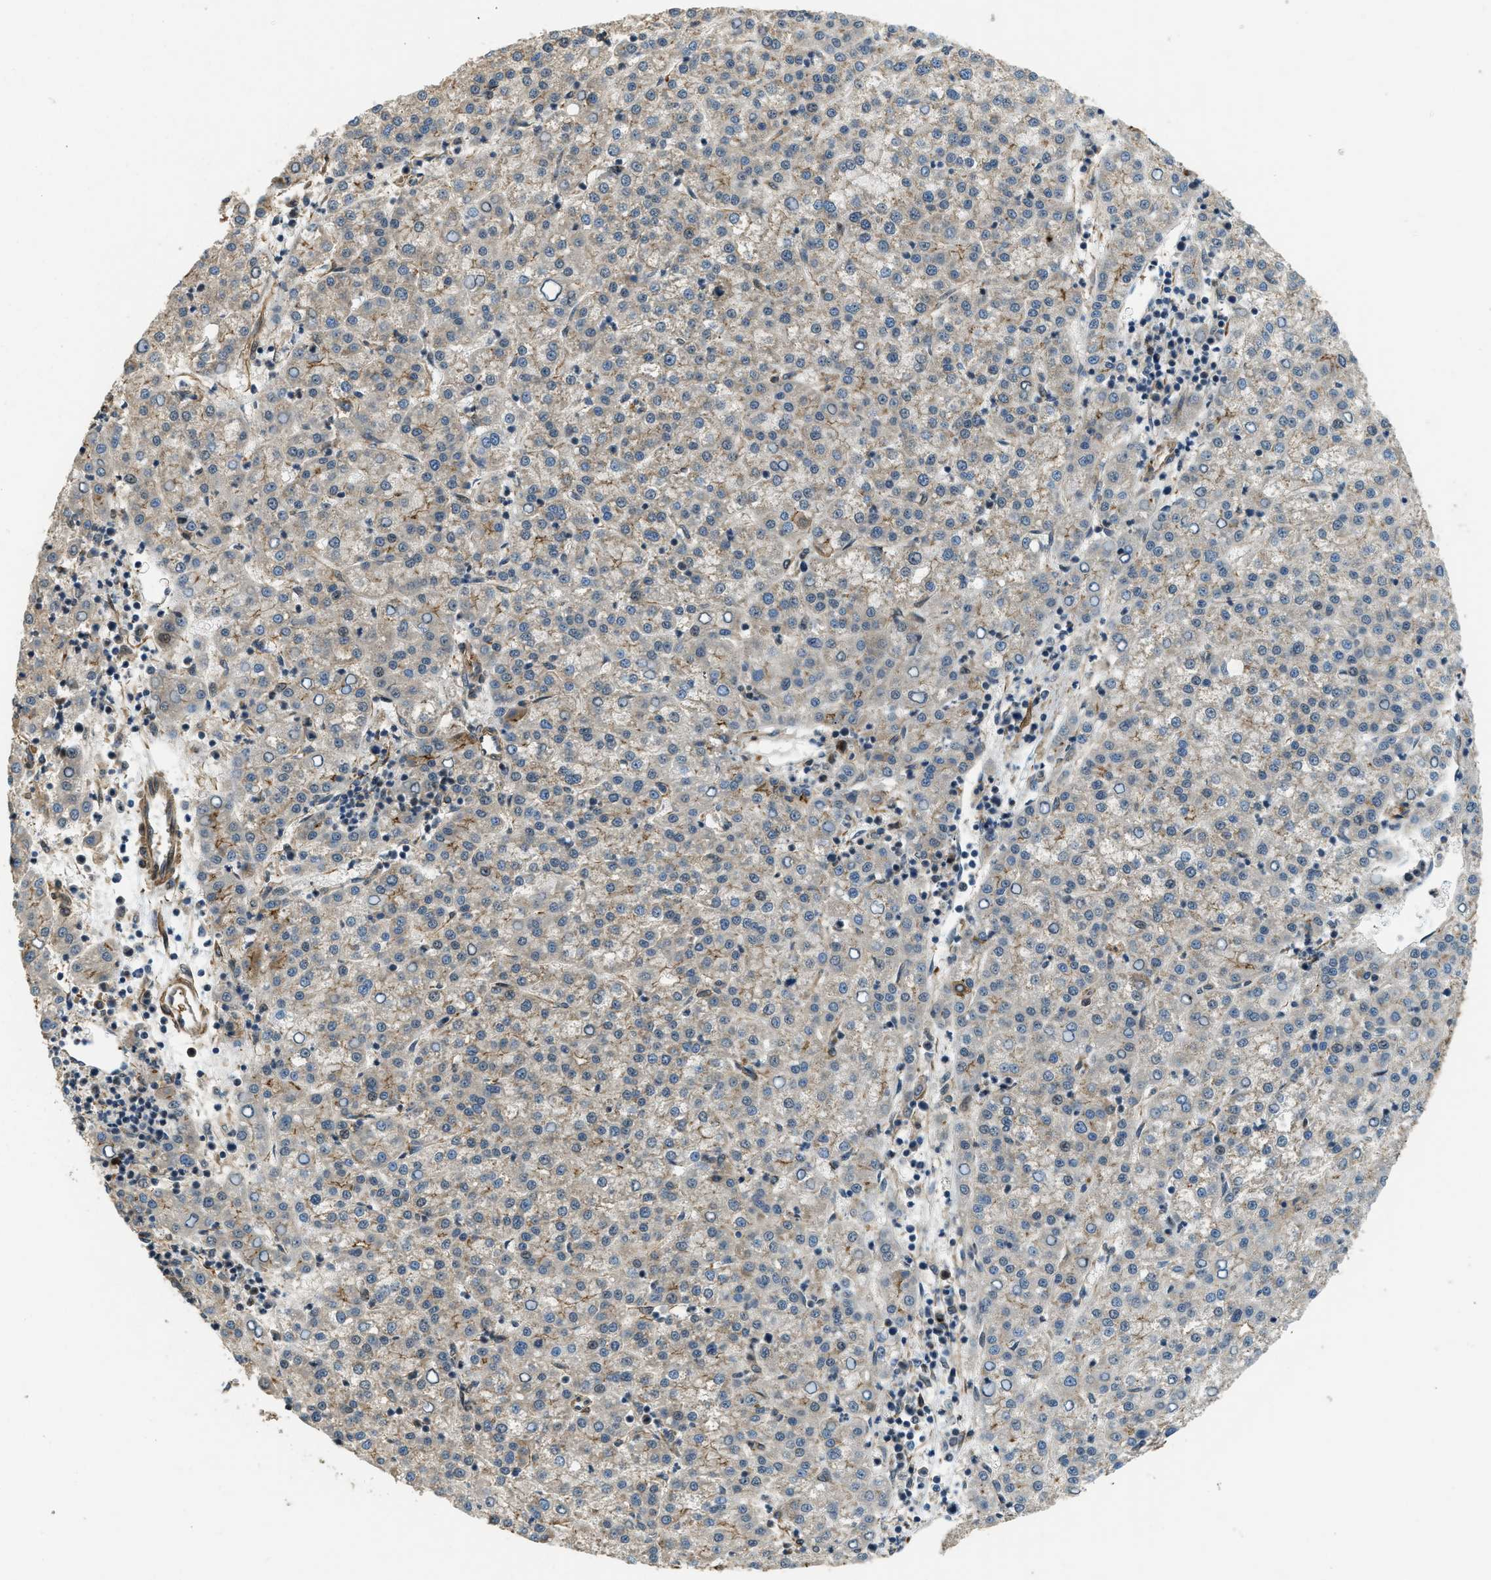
{"staining": {"intensity": "weak", "quantity": "25%-75%", "location": "cytoplasmic/membranous"}, "tissue": "liver cancer", "cell_type": "Tumor cells", "image_type": "cancer", "snomed": [{"axis": "morphology", "description": "Carcinoma, Hepatocellular, NOS"}, {"axis": "topography", "description": "Liver"}], "caption": "There is low levels of weak cytoplasmic/membranous staining in tumor cells of hepatocellular carcinoma (liver), as demonstrated by immunohistochemical staining (brown color).", "gene": "CGN", "patient": {"sex": "female", "age": 58}}